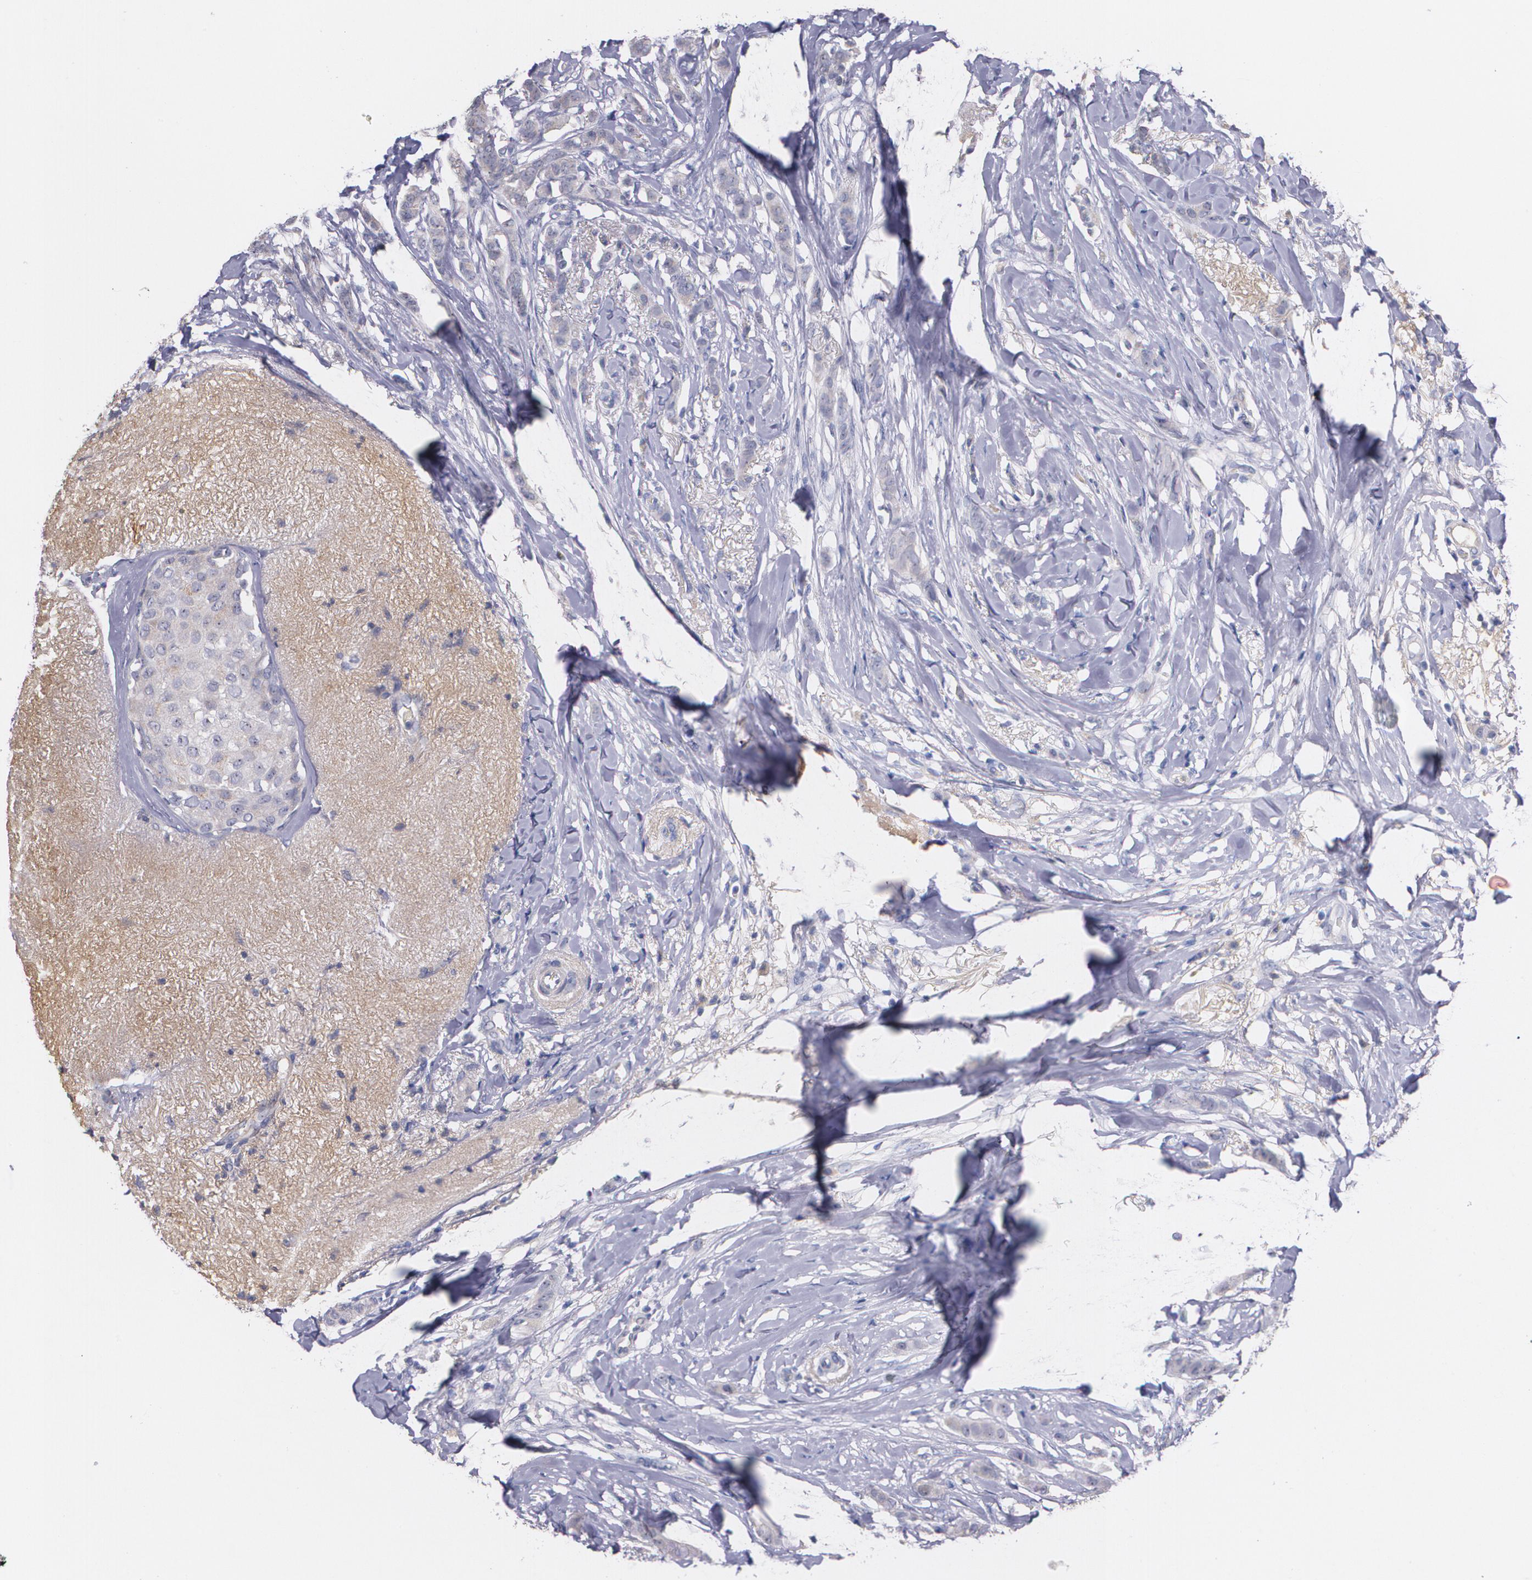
{"staining": {"intensity": "weak", "quantity": "<25%", "location": "cytoplasmic/membranous"}, "tissue": "breast cancer", "cell_type": "Tumor cells", "image_type": "cancer", "snomed": [{"axis": "morphology", "description": "Lobular carcinoma"}, {"axis": "topography", "description": "Breast"}], "caption": "An image of human breast lobular carcinoma is negative for staining in tumor cells.", "gene": "AMBP", "patient": {"sex": "female", "age": 55}}